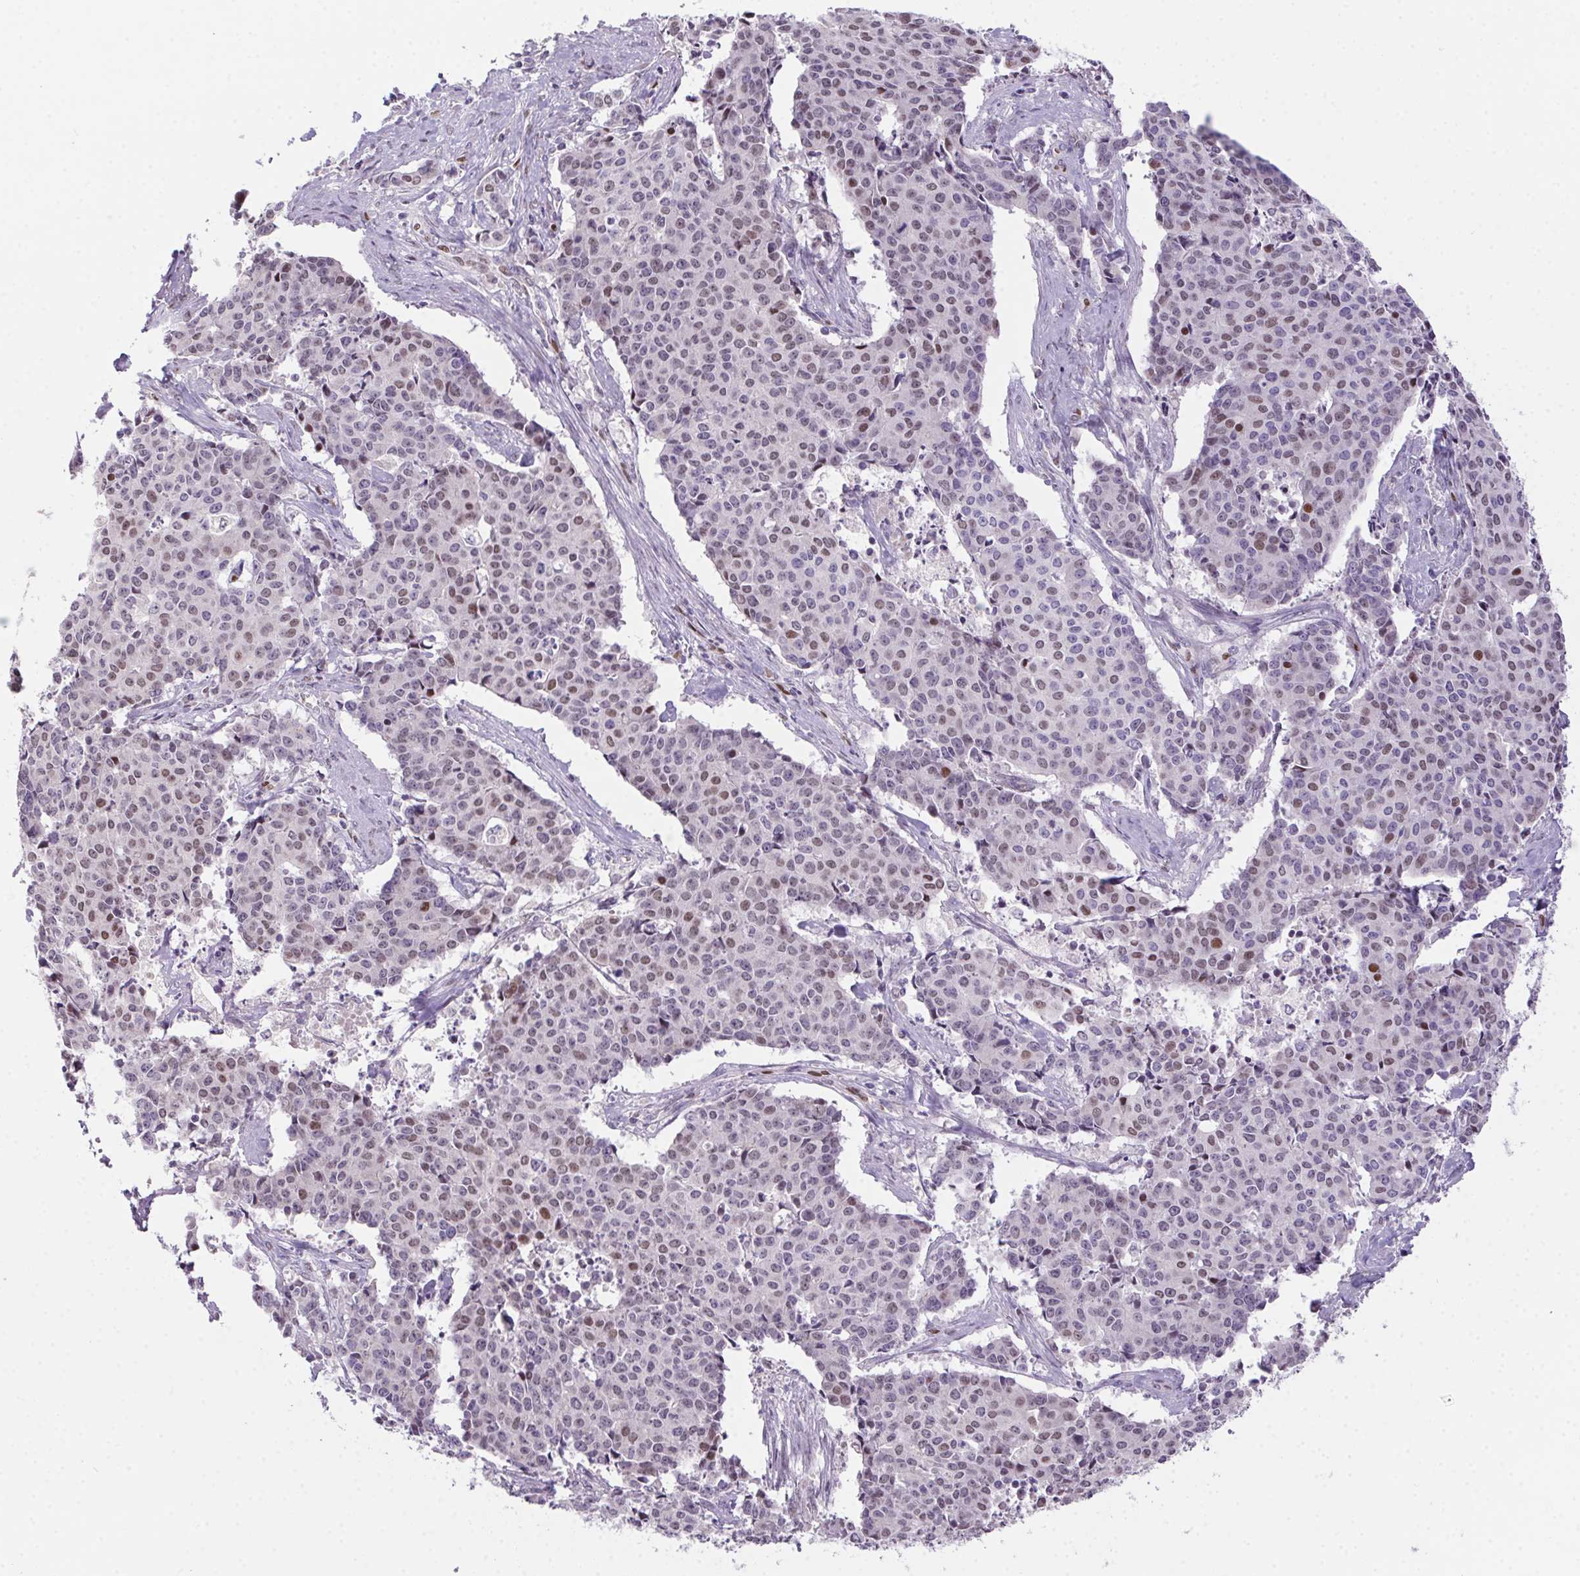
{"staining": {"intensity": "weak", "quantity": "<25%", "location": "nuclear"}, "tissue": "cervical cancer", "cell_type": "Tumor cells", "image_type": "cancer", "snomed": [{"axis": "morphology", "description": "Squamous cell carcinoma, NOS"}, {"axis": "topography", "description": "Cervix"}], "caption": "This image is of cervical squamous cell carcinoma stained with immunohistochemistry to label a protein in brown with the nuclei are counter-stained blue. There is no expression in tumor cells.", "gene": "SP9", "patient": {"sex": "female", "age": 28}}